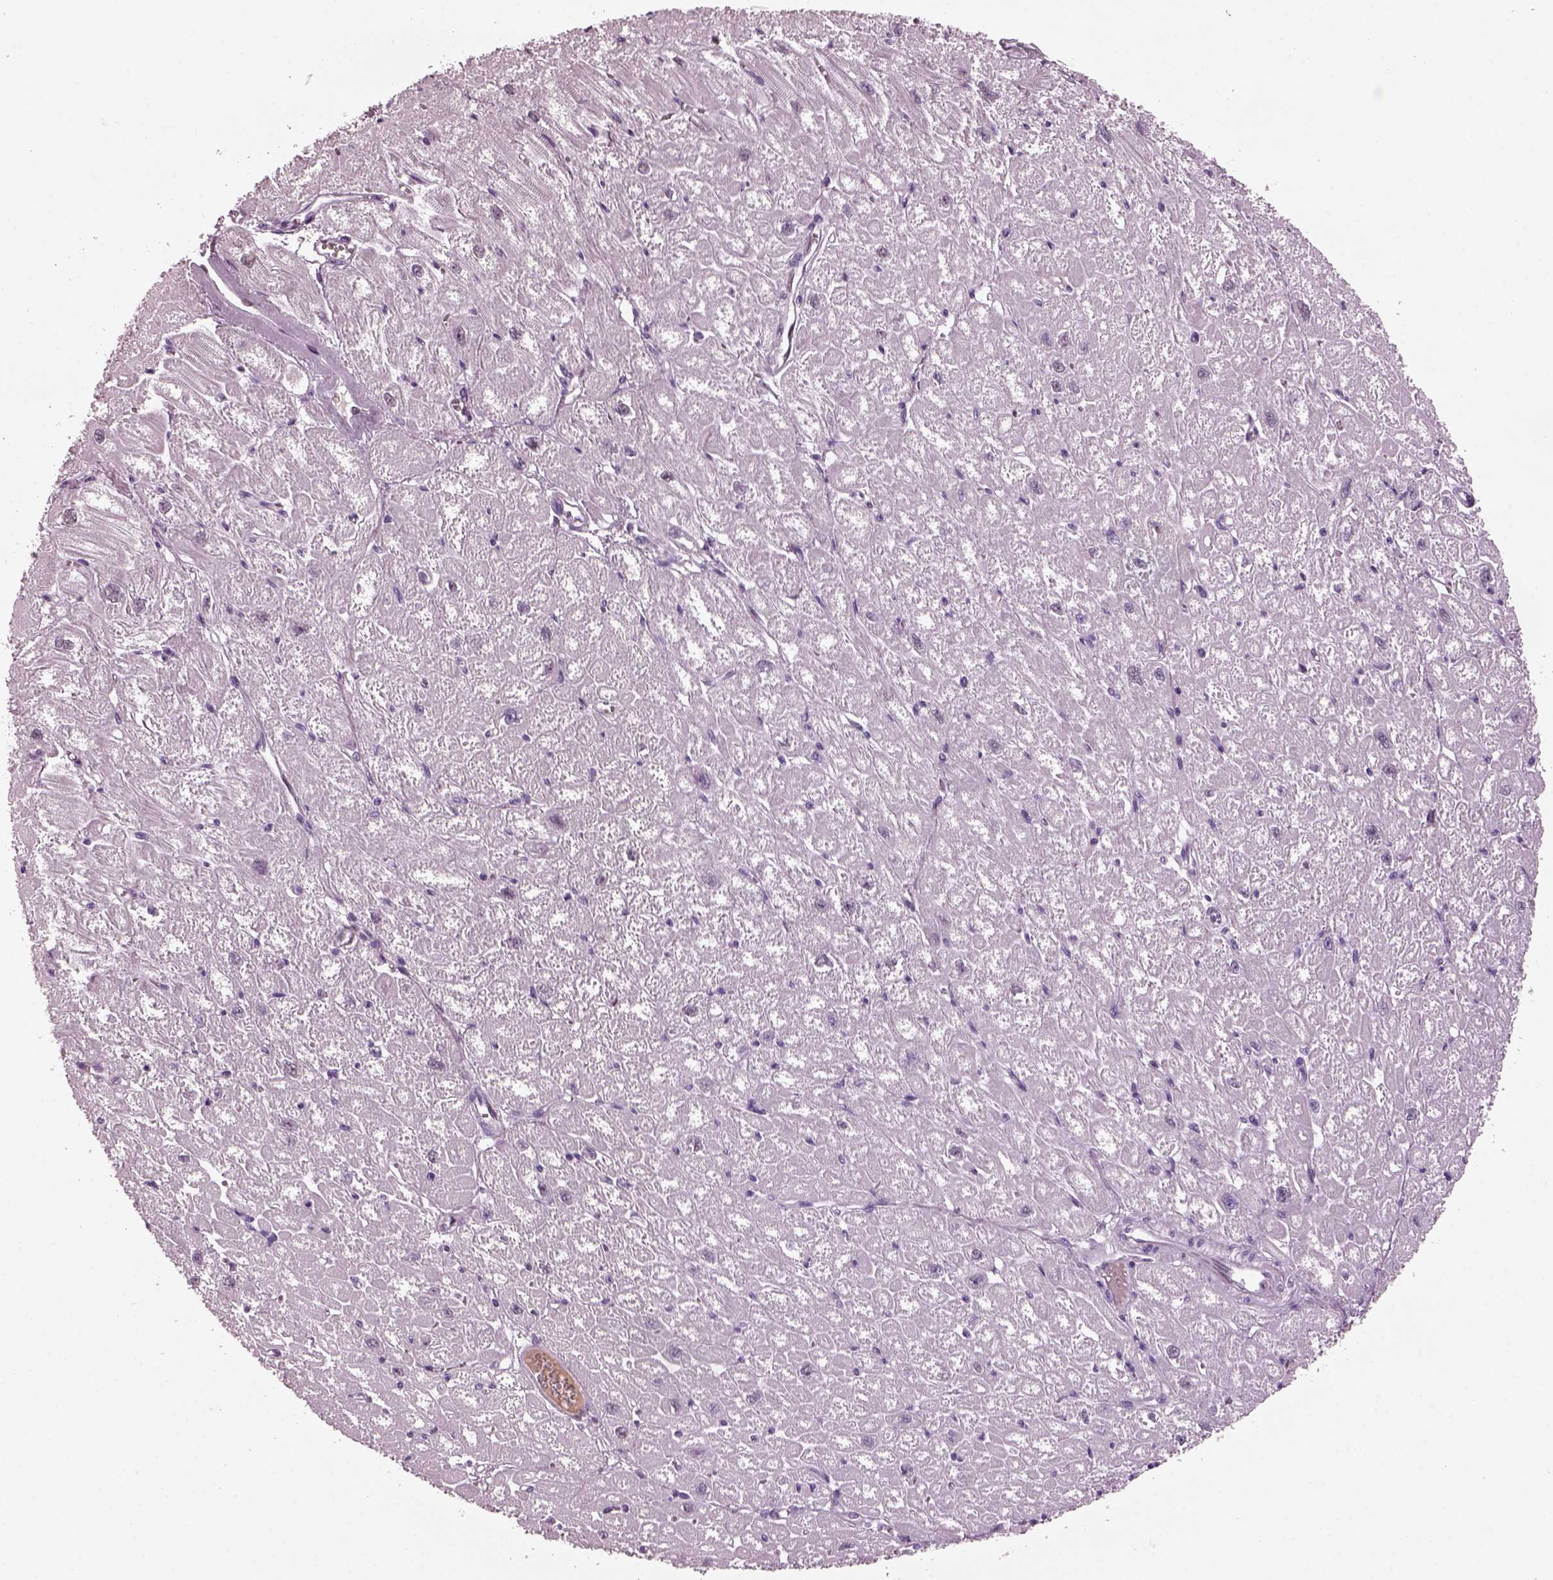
{"staining": {"intensity": "negative", "quantity": "none", "location": "none"}, "tissue": "heart muscle", "cell_type": "Cardiomyocytes", "image_type": "normal", "snomed": [{"axis": "morphology", "description": "Normal tissue, NOS"}, {"axis": "topography", "description": "Heart"}], "caption": "Human heart muscle stained for a protein using immunohistochemistry reveals no expression in cardiomyocytes.", "gene": "KRTAP3", "patient": {"sex": "male", "age": 61}}